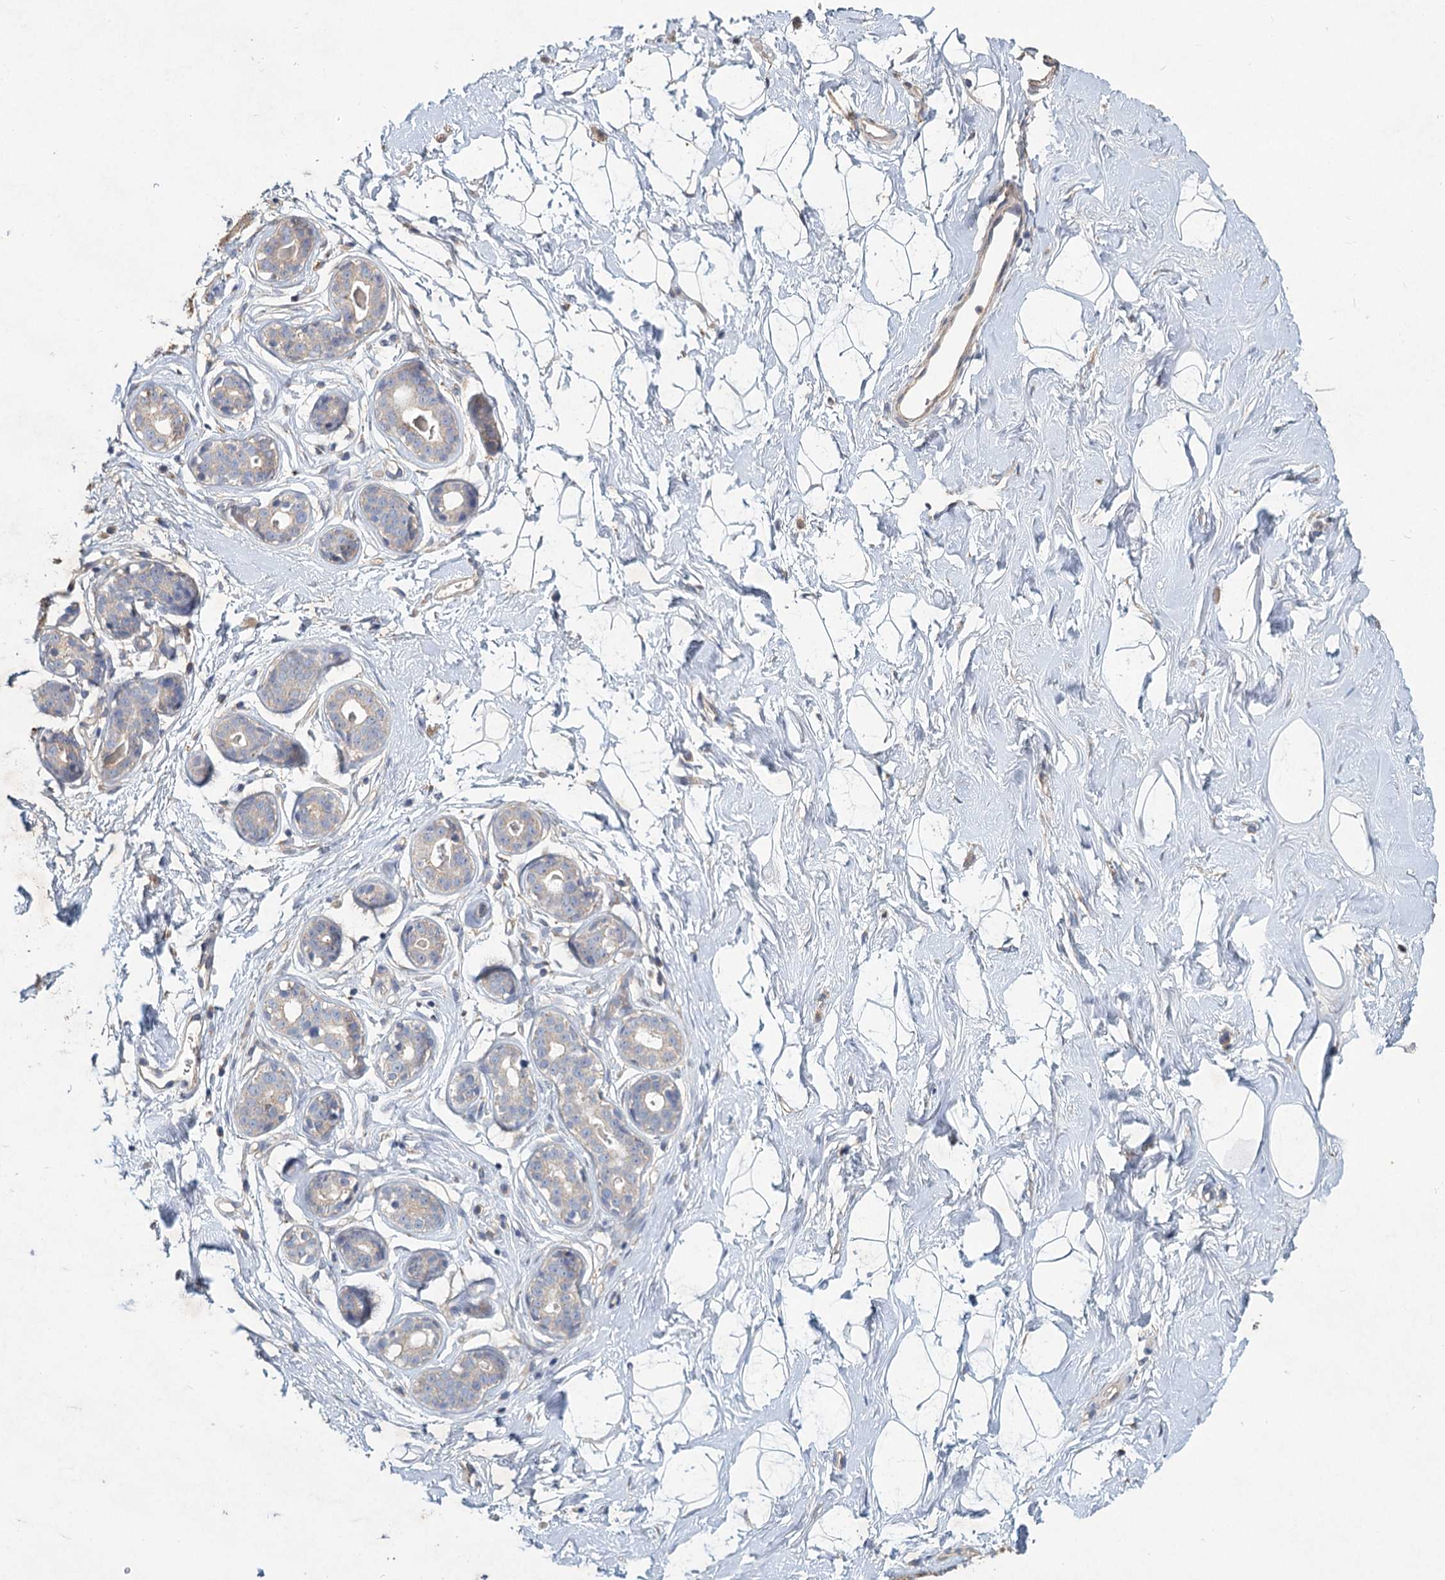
{"staining": {"intensity": "negative", "quantity": "none", "location": "none"}, "tissue": "breast", "cell_type": "Adipocytes", "image_type": "normal", "snomed": [{"axis": "morphology", "description": "Normal tissue, NOS"}, {"axis": "morphology", "description": "Adenoma, NOS"}, {"axis": "topography", "description": "Breast"}], "caption": "Immunohistochemistry photomicrograph of unremarkable breast: human breast stained with DAB (3,3'-diaminobenzidine) reveals no significant protein expression in adipocytes. (DAB immunohistochemistry, high magnification).", "gene": "HES2", "patient": {"sex": "female", "age": 23}}